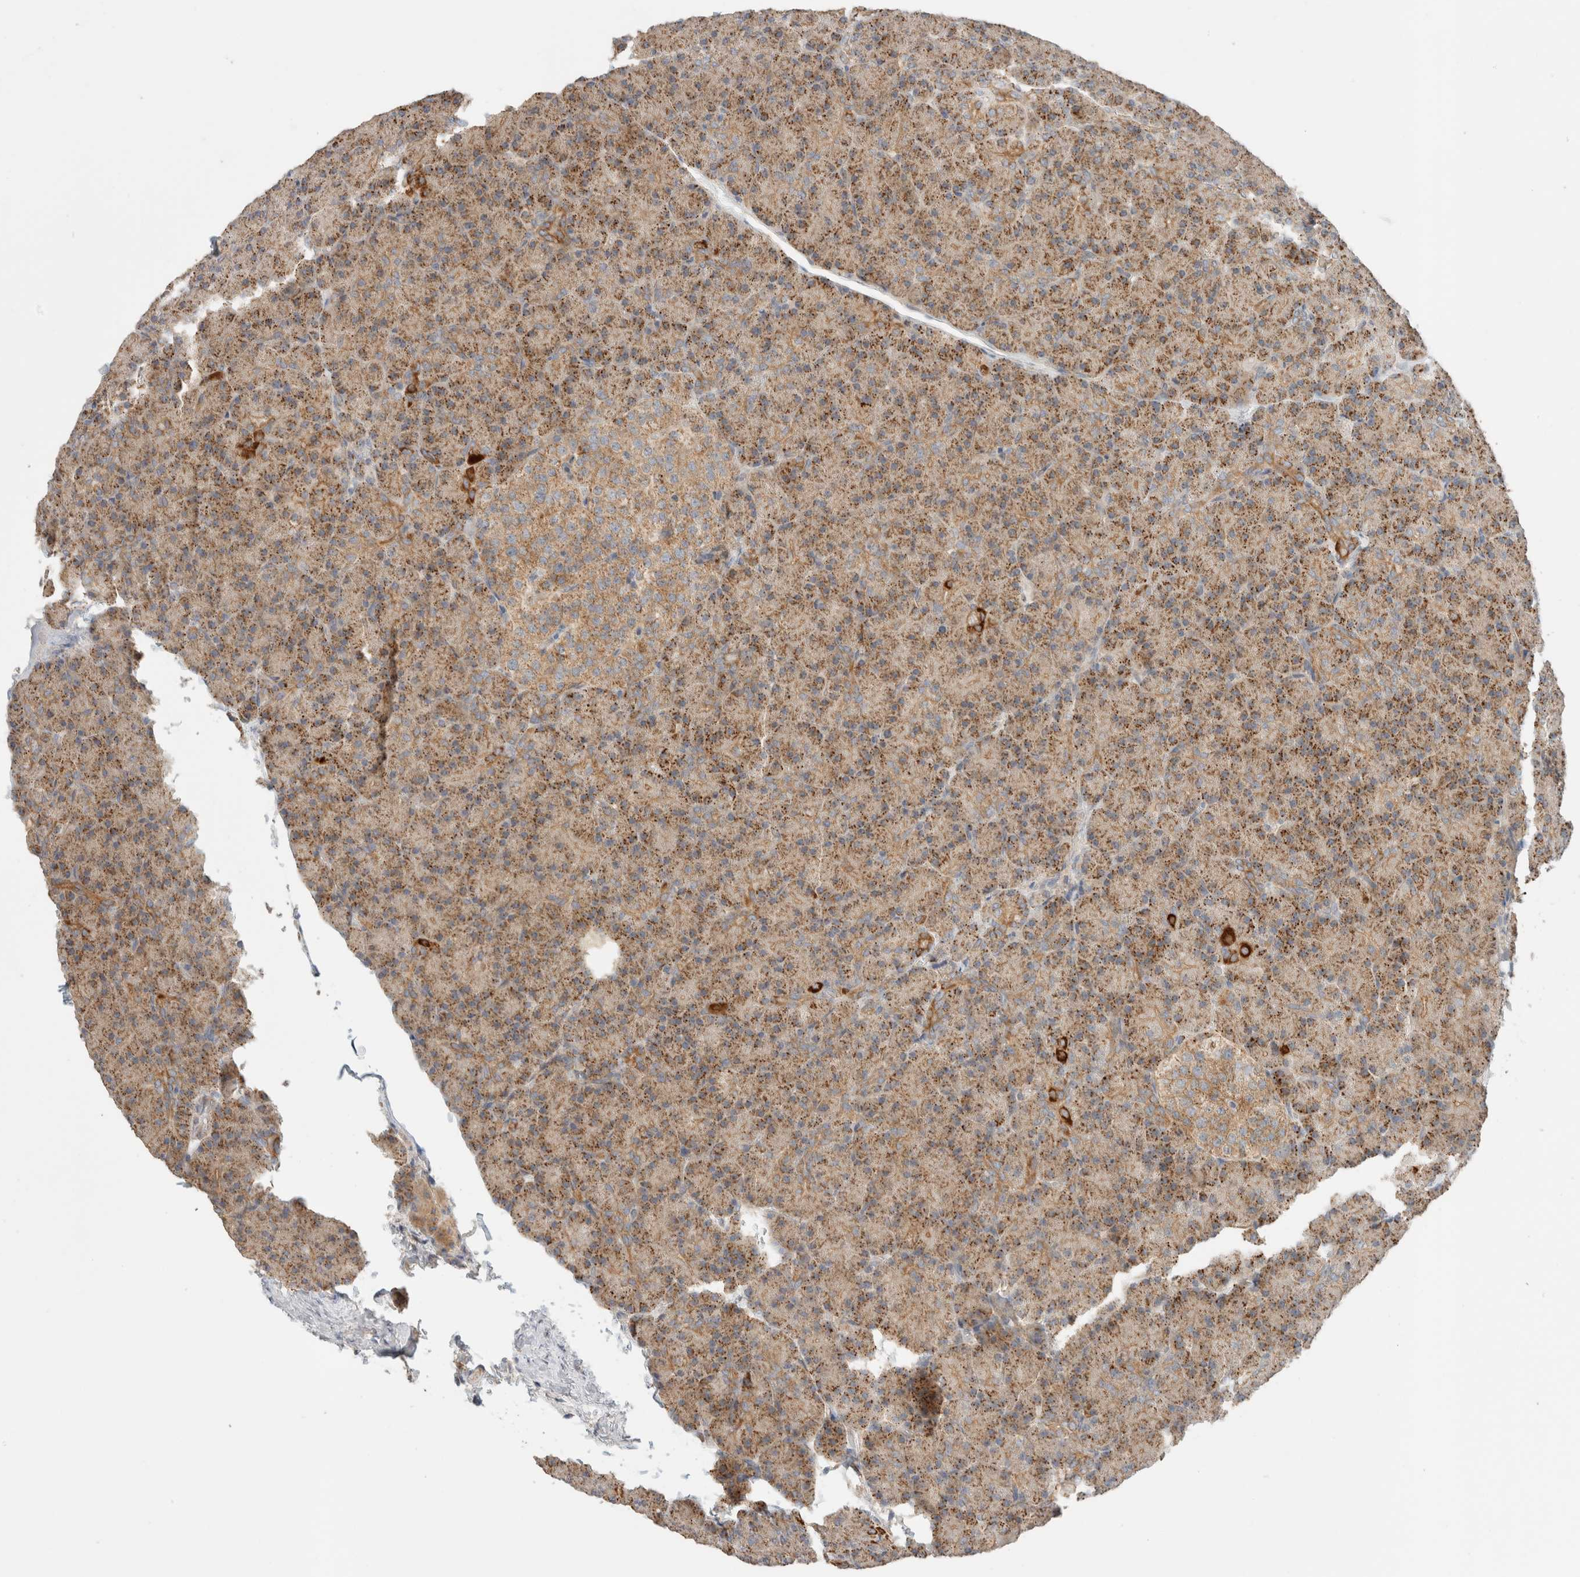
{"staining": {"intensity": "strong", "quantity": ">75%", "location": "cytoplasmic/membranous"}, "tissue": "pancreas", "cell_type": "Exocrine glandular cells", "image_type": "normal", "snomed": [{"axis": "morphology", "description": "Normal tissue, NOS"}, {"axis": "topography", "description": "Pancreas"}], "caption": "Immunohistochemistry (IHC) of normal pancreas demonstrates high levels of strong cytoplasmic/membranous expression in approximately >75% of exocrine glandular cells. (brown staining indicates protein expression, while blue staining denotes nuclei).", "gene": "MRM3", "patient": {"sex": "female", "age": 43}}